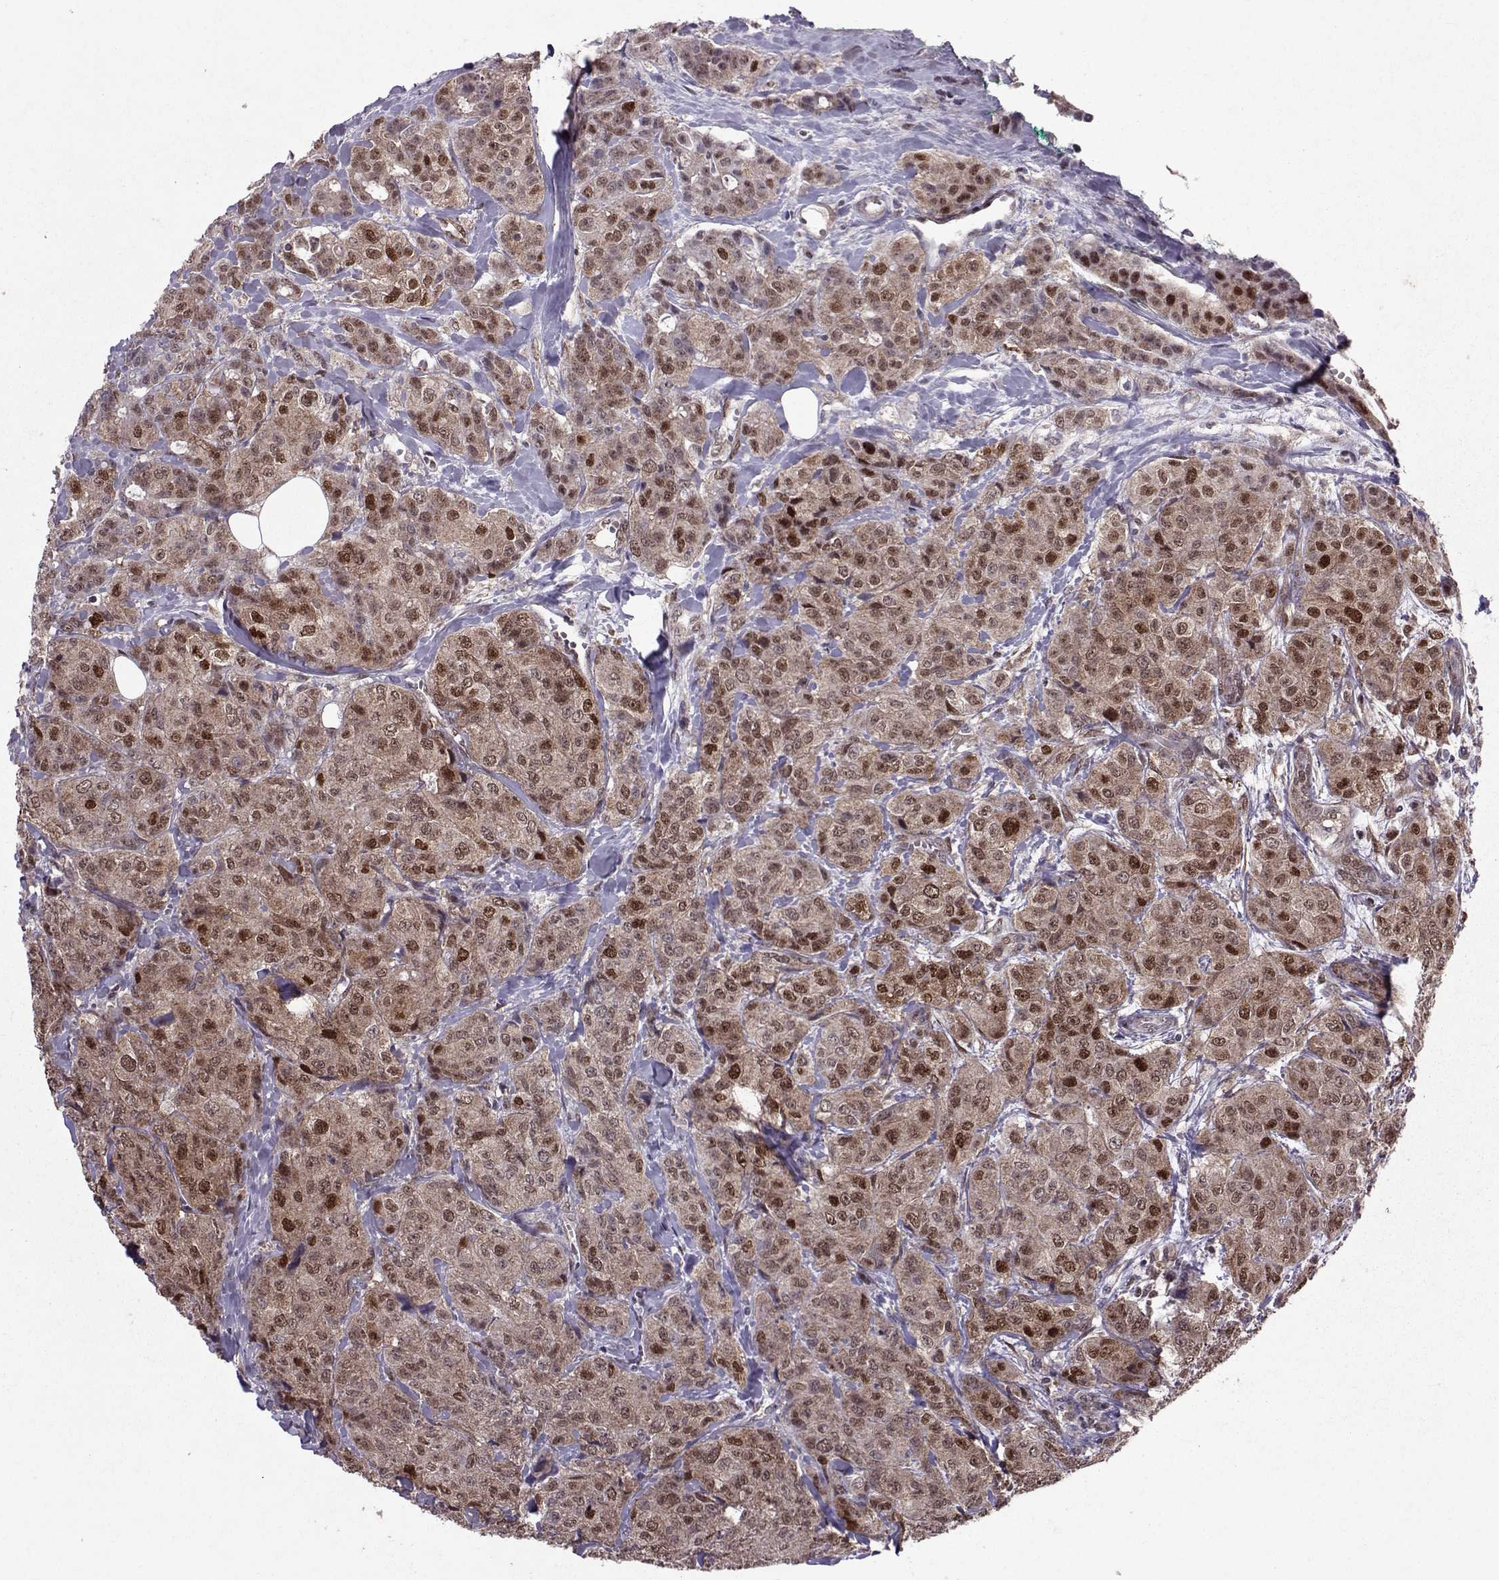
{"staining": {"intensity": "moderate", "quantity": ">75%", "location": "cytoplasmic/membranous,nuclear"}, "tissue": "breast cancer", "cell_type": "Tumor cells", "image_type": "cancer", "snomed": [{"axis": "morphology", "description": "Duct carcinoma"}, {"axis": "topography", "description": "Breast"}], "caption": "Moderate cytoplasmic/membranous and nuclear positivity for a protein is identified in about >75% of tumor cells of breast invasive ductal carcinoma using immunohistochemistry.", "gene": "CDK4", "patient": {"sex": "female", "age": 43}}